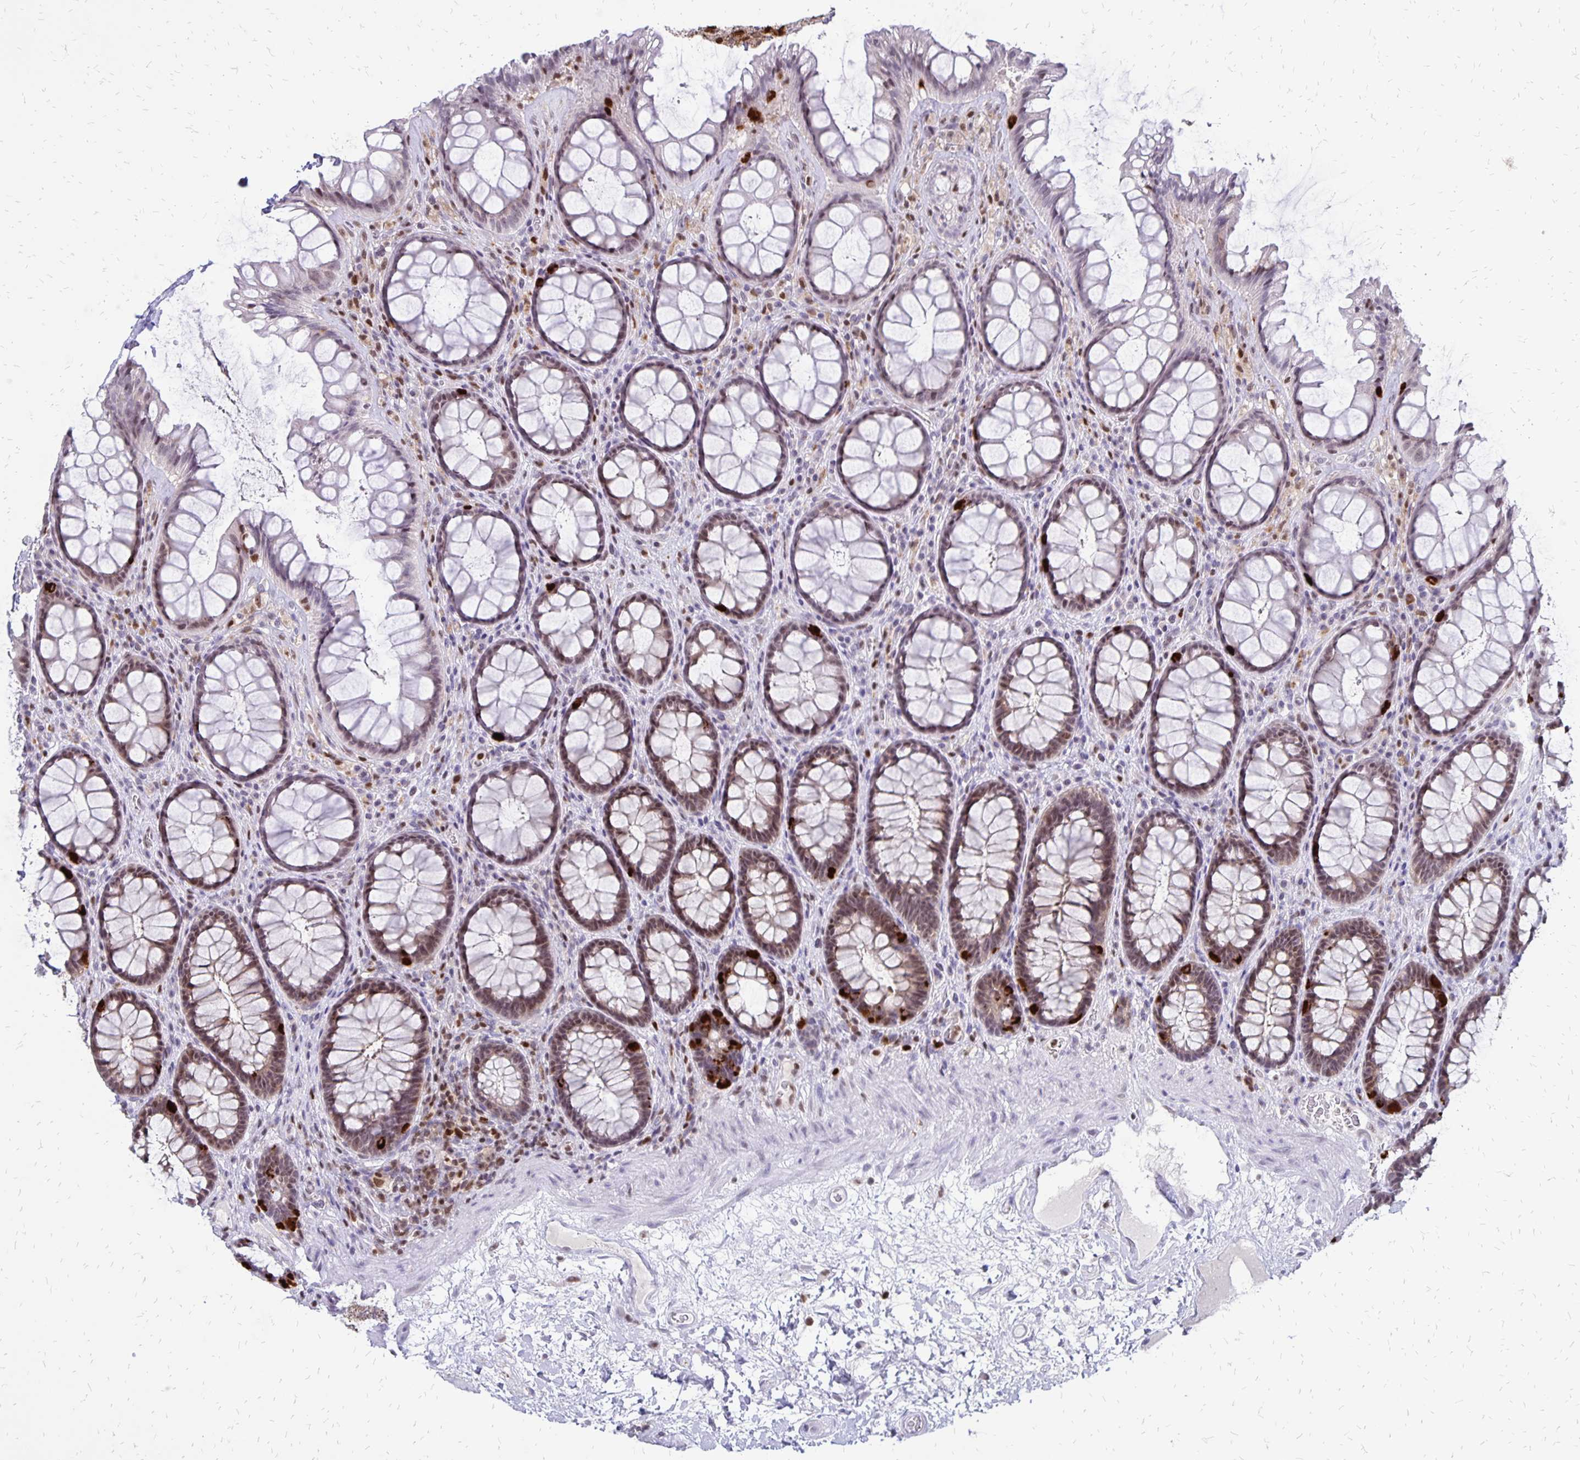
{"staining": {"intensity": "strong", "quantity": "<25%", "location": "cytoplasmic/membranous,nuclear"}, "tissue": "rectum", "cell_type": "Glandular cells", "image_type": "normal", "snomed": [{"axis": "morphology", "description": "Normal tissue, NOS"}, {"axis": "topography", "description": "Rectum"}], "caption": "A histopathology image of human rectum stained for a protein displays strong cytoplasmic/membranous,nuclear brown staining in glandular cells.", "gene": "DCK", "patient": {"sex": "male", "age": 72}}